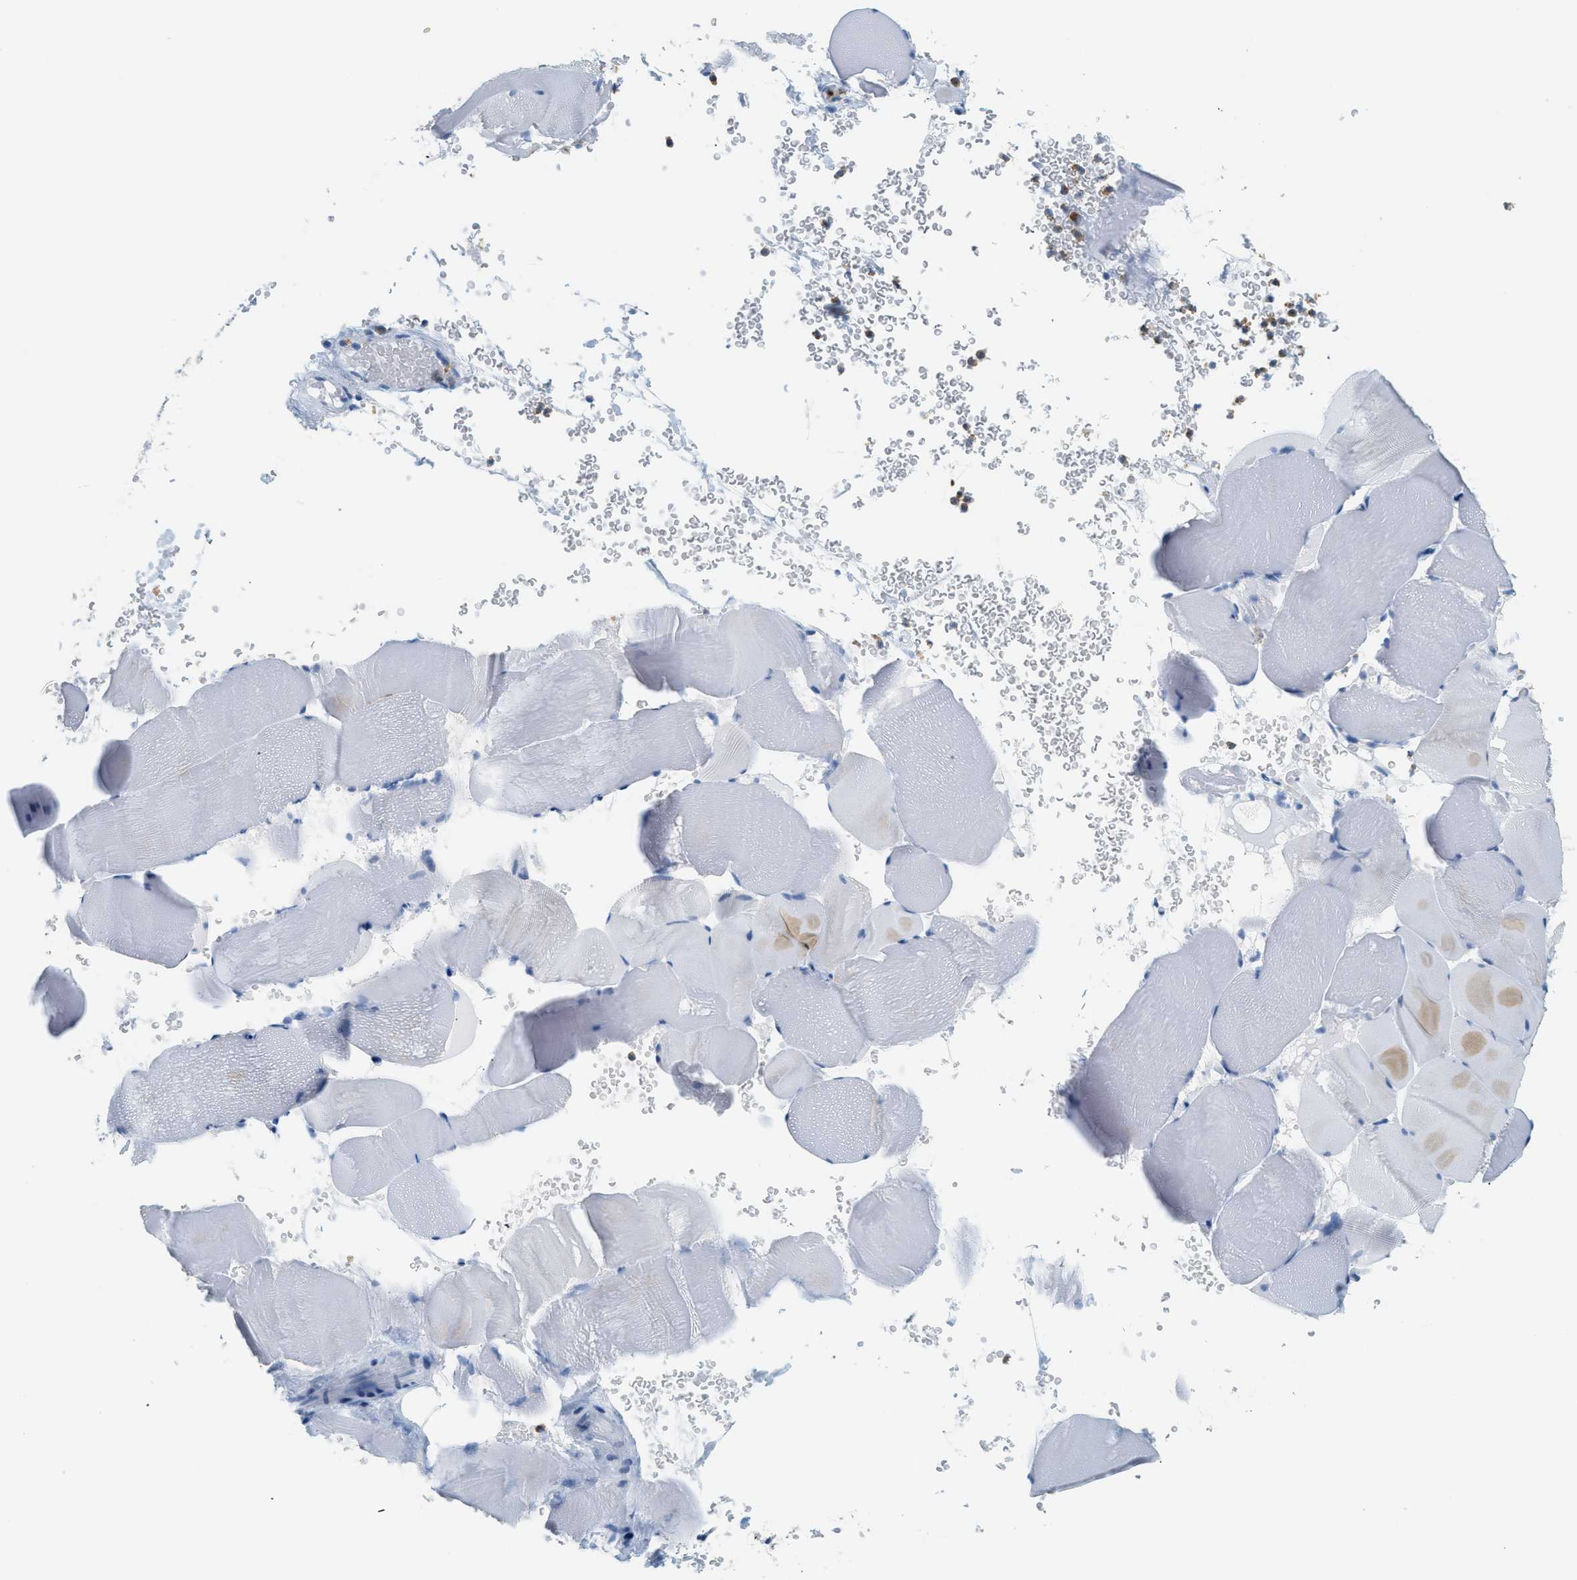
{"staining": {"intensity": "negative", "quantity": "none", "location": "none"}, "tissue": "skeletal muscle", "cell_type": "Myocytes", "image_type": "normal", "snomed": [{"axis": "morphology", "description": "Normal tissue, NOS"}, {"axis": "topography", "description": "Skeletal muscle"}], "caption": "An IHC image of normal skeletal muscle is shown. There is no staining in myocytes of skeletal muscle.", "gene": "LCN2", "patient": {"sex": "male", "age": 62}}